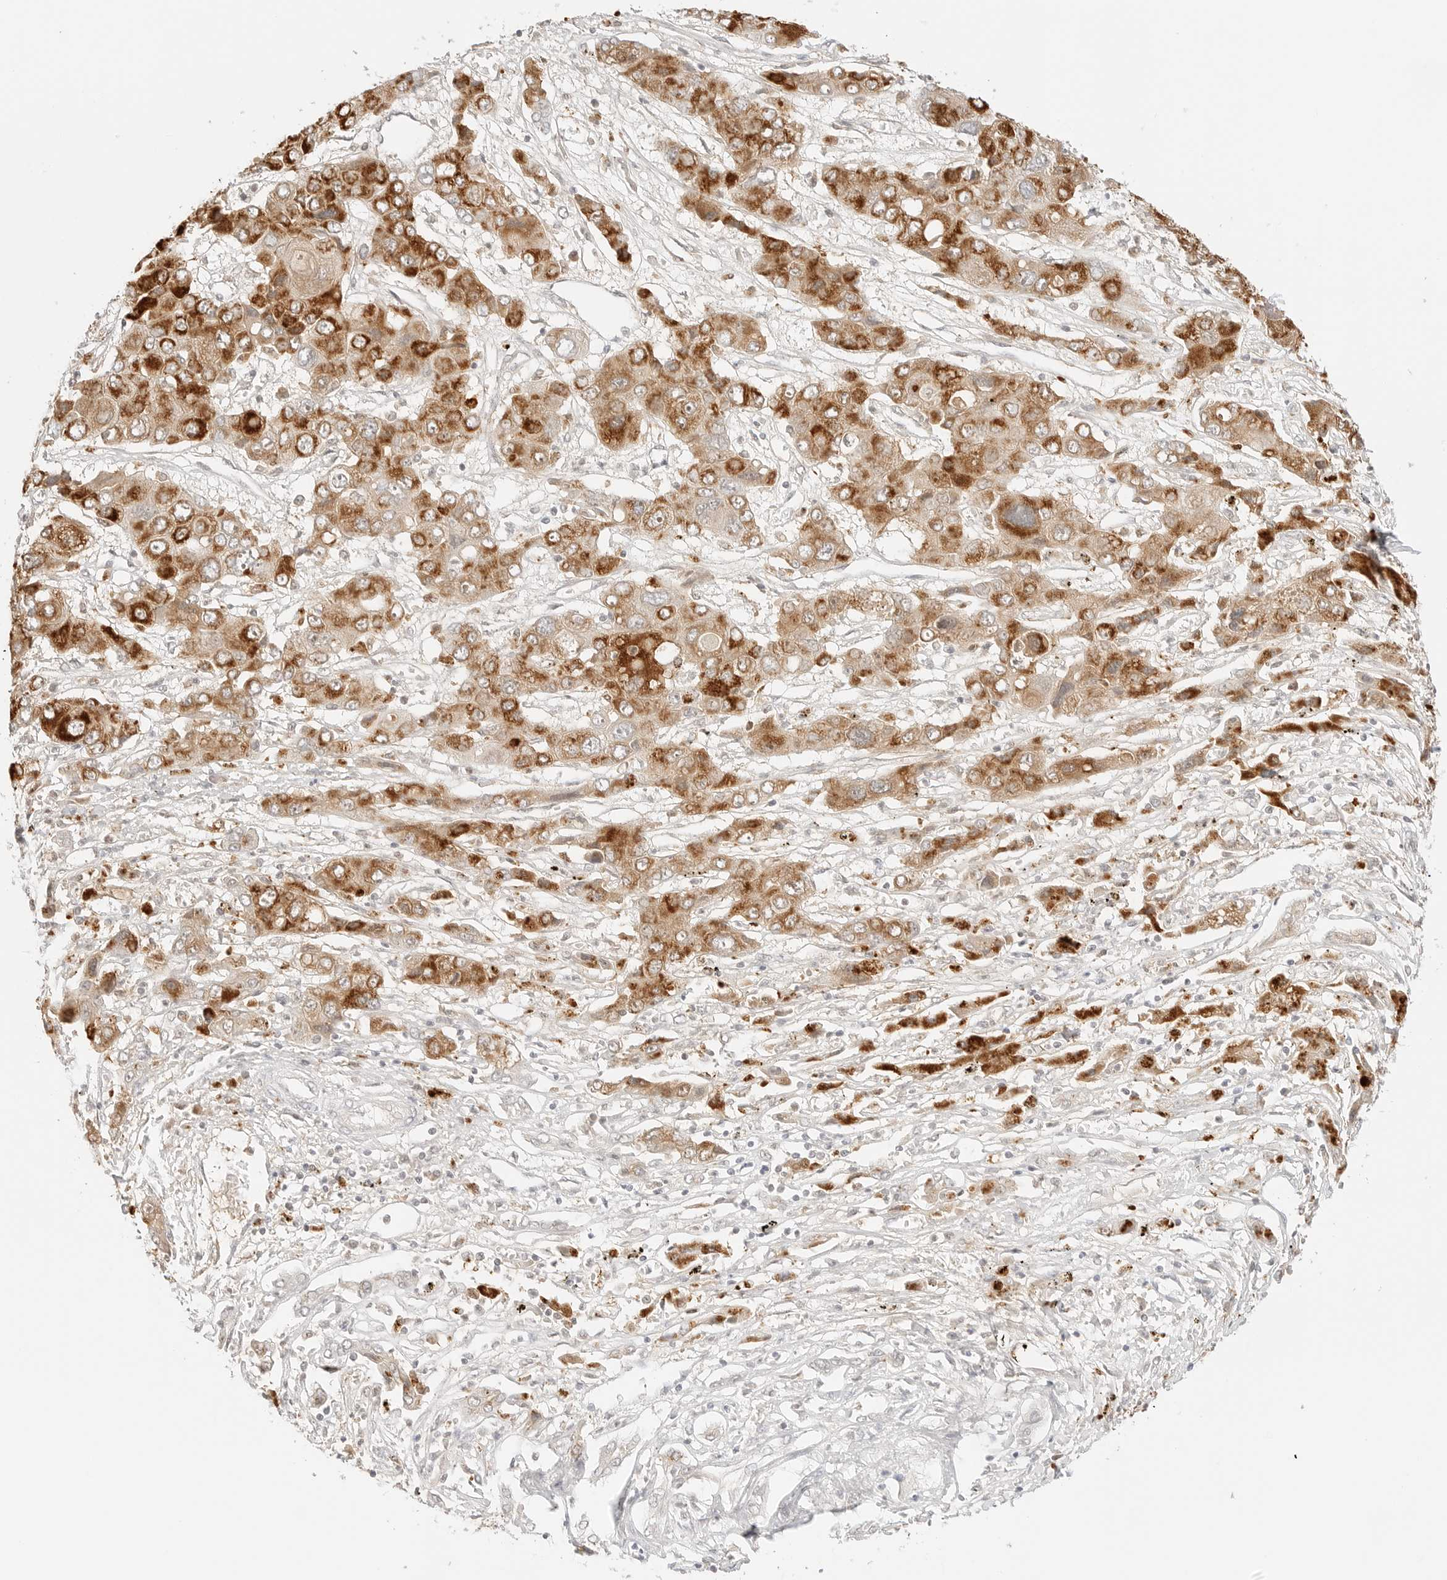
{"staining": {"intensity": "strong", "quantity": ">75%", "location": "cytoplasmic/membranous"}, "tissue": "liver cancer", "cell_type": "Tumor cells", "image_type": "cancer", "snomed": [{"axis": "morphology", "description": "Cholangiocarcinoma"}, {"axis": "topography", "description": "Liver"}], "caption": "High-magnification brightfield microscopy of liver cholangiocarcinoma stained with DAB (3,3'-diaminobenzidine) (brown) and counterstained with hematoxylin (blue). tumor cells exhibit strong cytoplasmic/membranous expression is appreciated in approximately>75% of cells. Immunohistochemistry stains the protein of interest in brown and the nuclei are stained blue.", "gene": "RPS6KL1", "patient": {"sex": "male", "age": 67}}